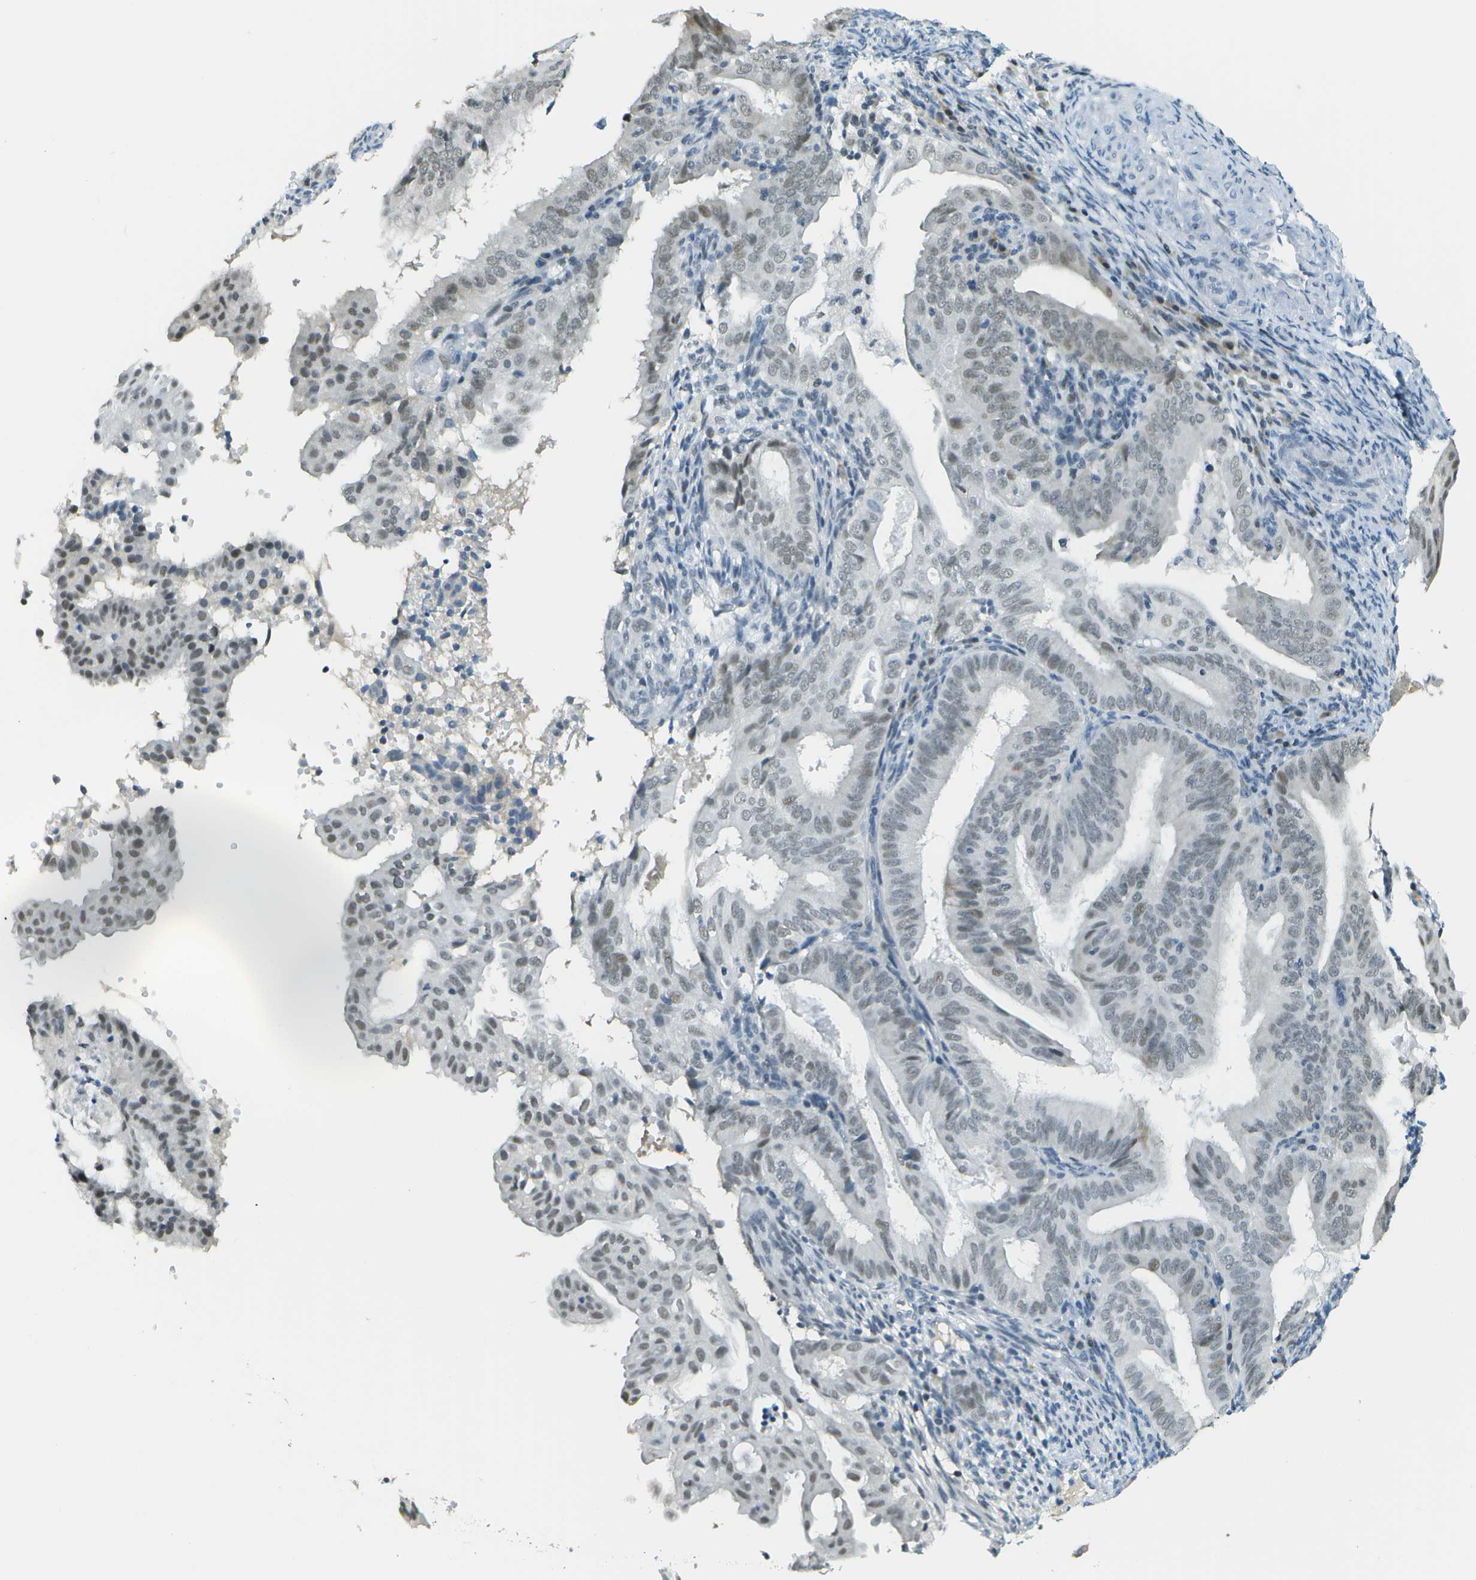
{"staining": {"intensity": "weak", "quantity": "25%-75%", "location": "nuclear"}, "tissue": "endometrial cancer", "cell_type": "Tumor cells", "image_type": "cancer", "snomed": [{"axis": "morphology", "description": "Adenocarcinoma, NOS"}, {"axis": "topography", "description": "Endometrium"}], "caption": "The immunohistochemical stain labels weak nuclear expression in tumor cells of endometrial cancer tissue. (IHC, brightfield microscopy, high magnification).", "gene": "NEK11", "patient": {"sex": "female", "age": 58}}